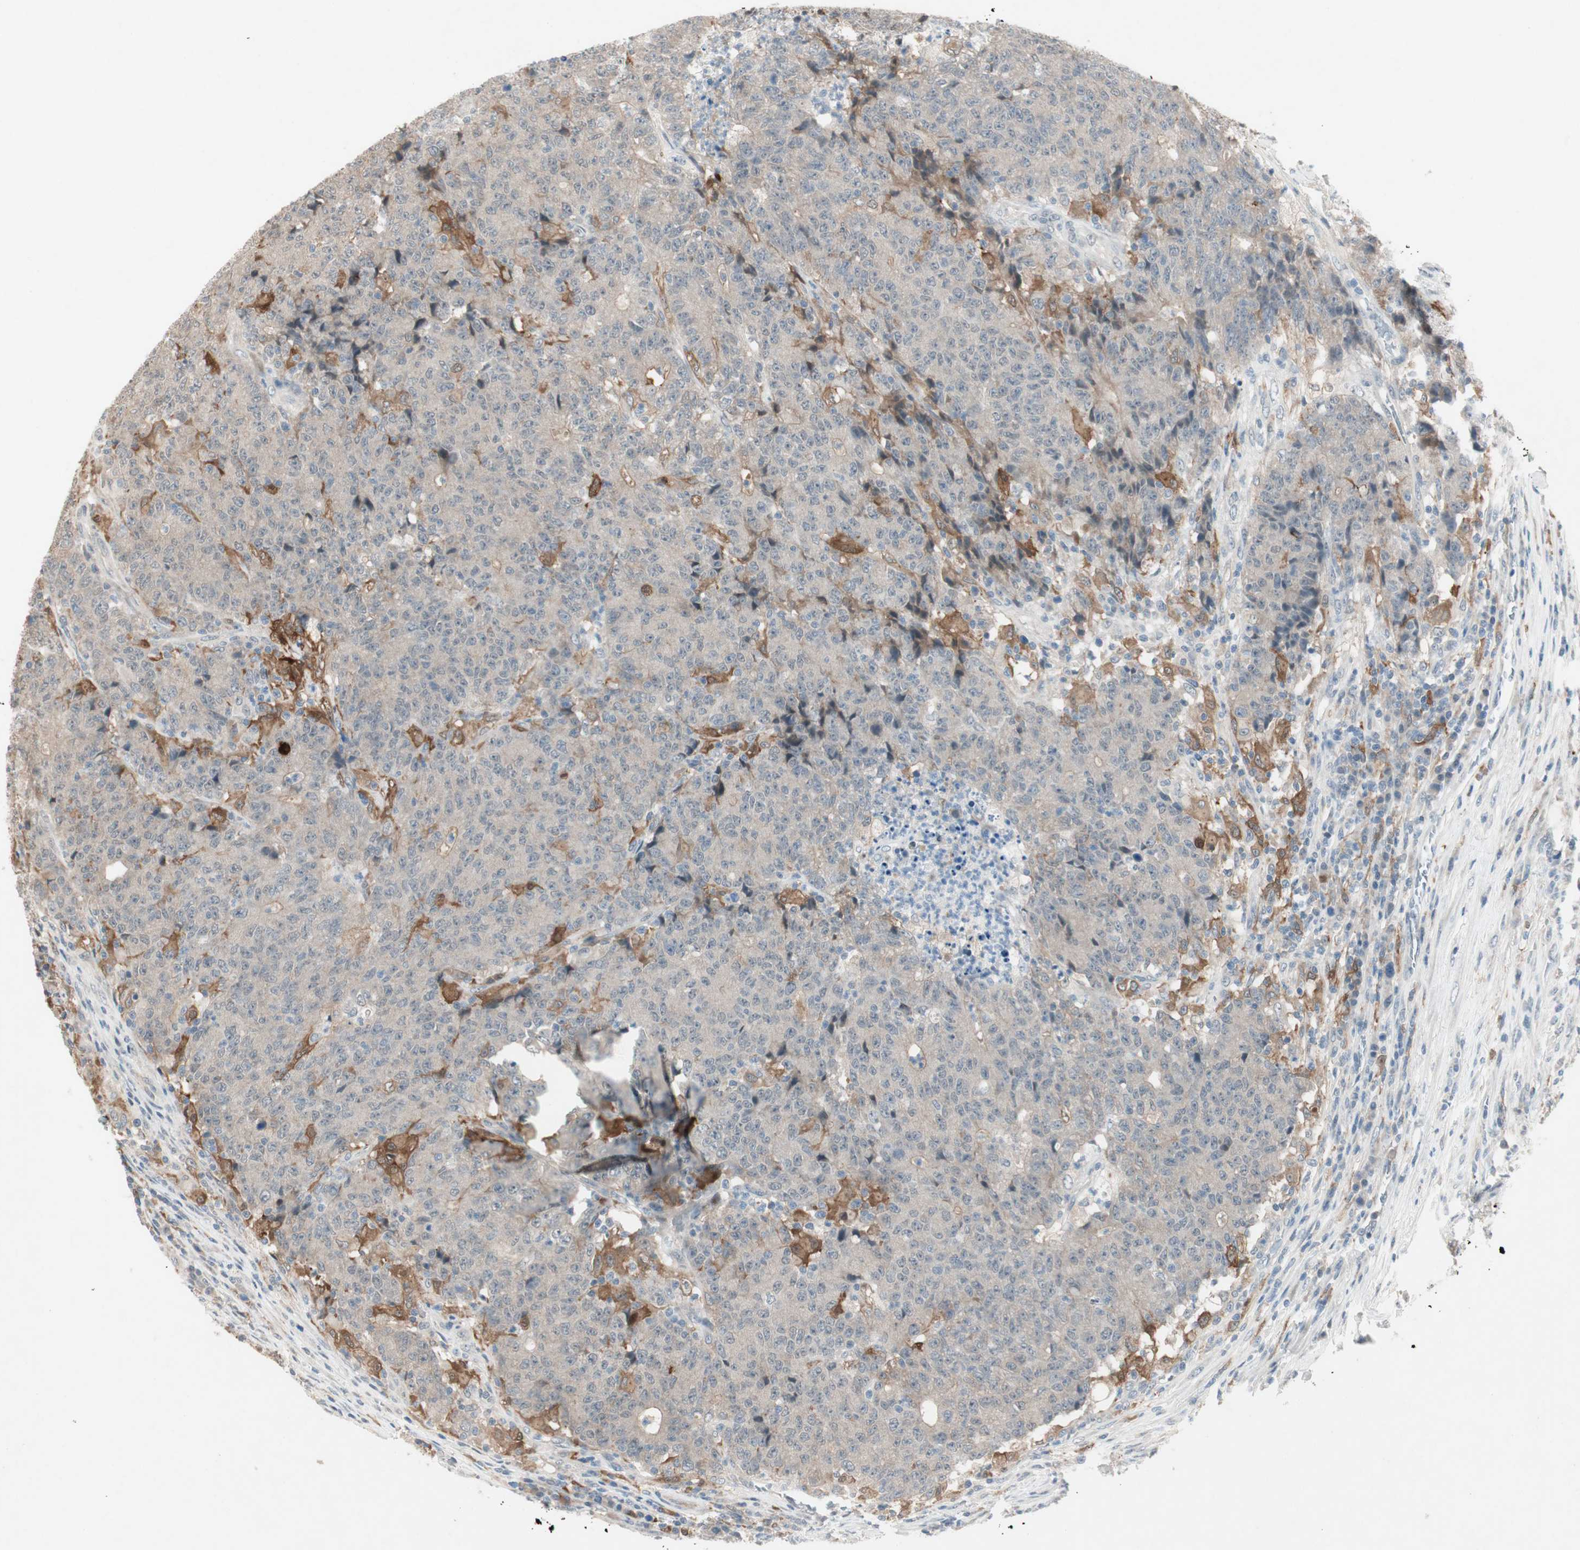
{"staining": {"intensity": "weak", "quantity": "25%-75%", "location": "cytoplasmic/membranous"}, "tissue": "colorectal cancer", "cell_type": "Tumor cells", "image_type": "cancer", "snomed": [{"axis": "morphology", "description": "Normal tissue, NOS"}, {"axis": "morphology", "description": "Adenocarcinoma, NOS"}, {"axis": "topography", "description": "Colon"}], "caption": "This micrograph exhibits IHC staining of human adenocarcinoma (colorectal), with low weak cytoplasmic/membranous staining in about 25%-75% of tumor cells.", "gene": "RTL6", "patient": {"sex": "female", "age": 75}}